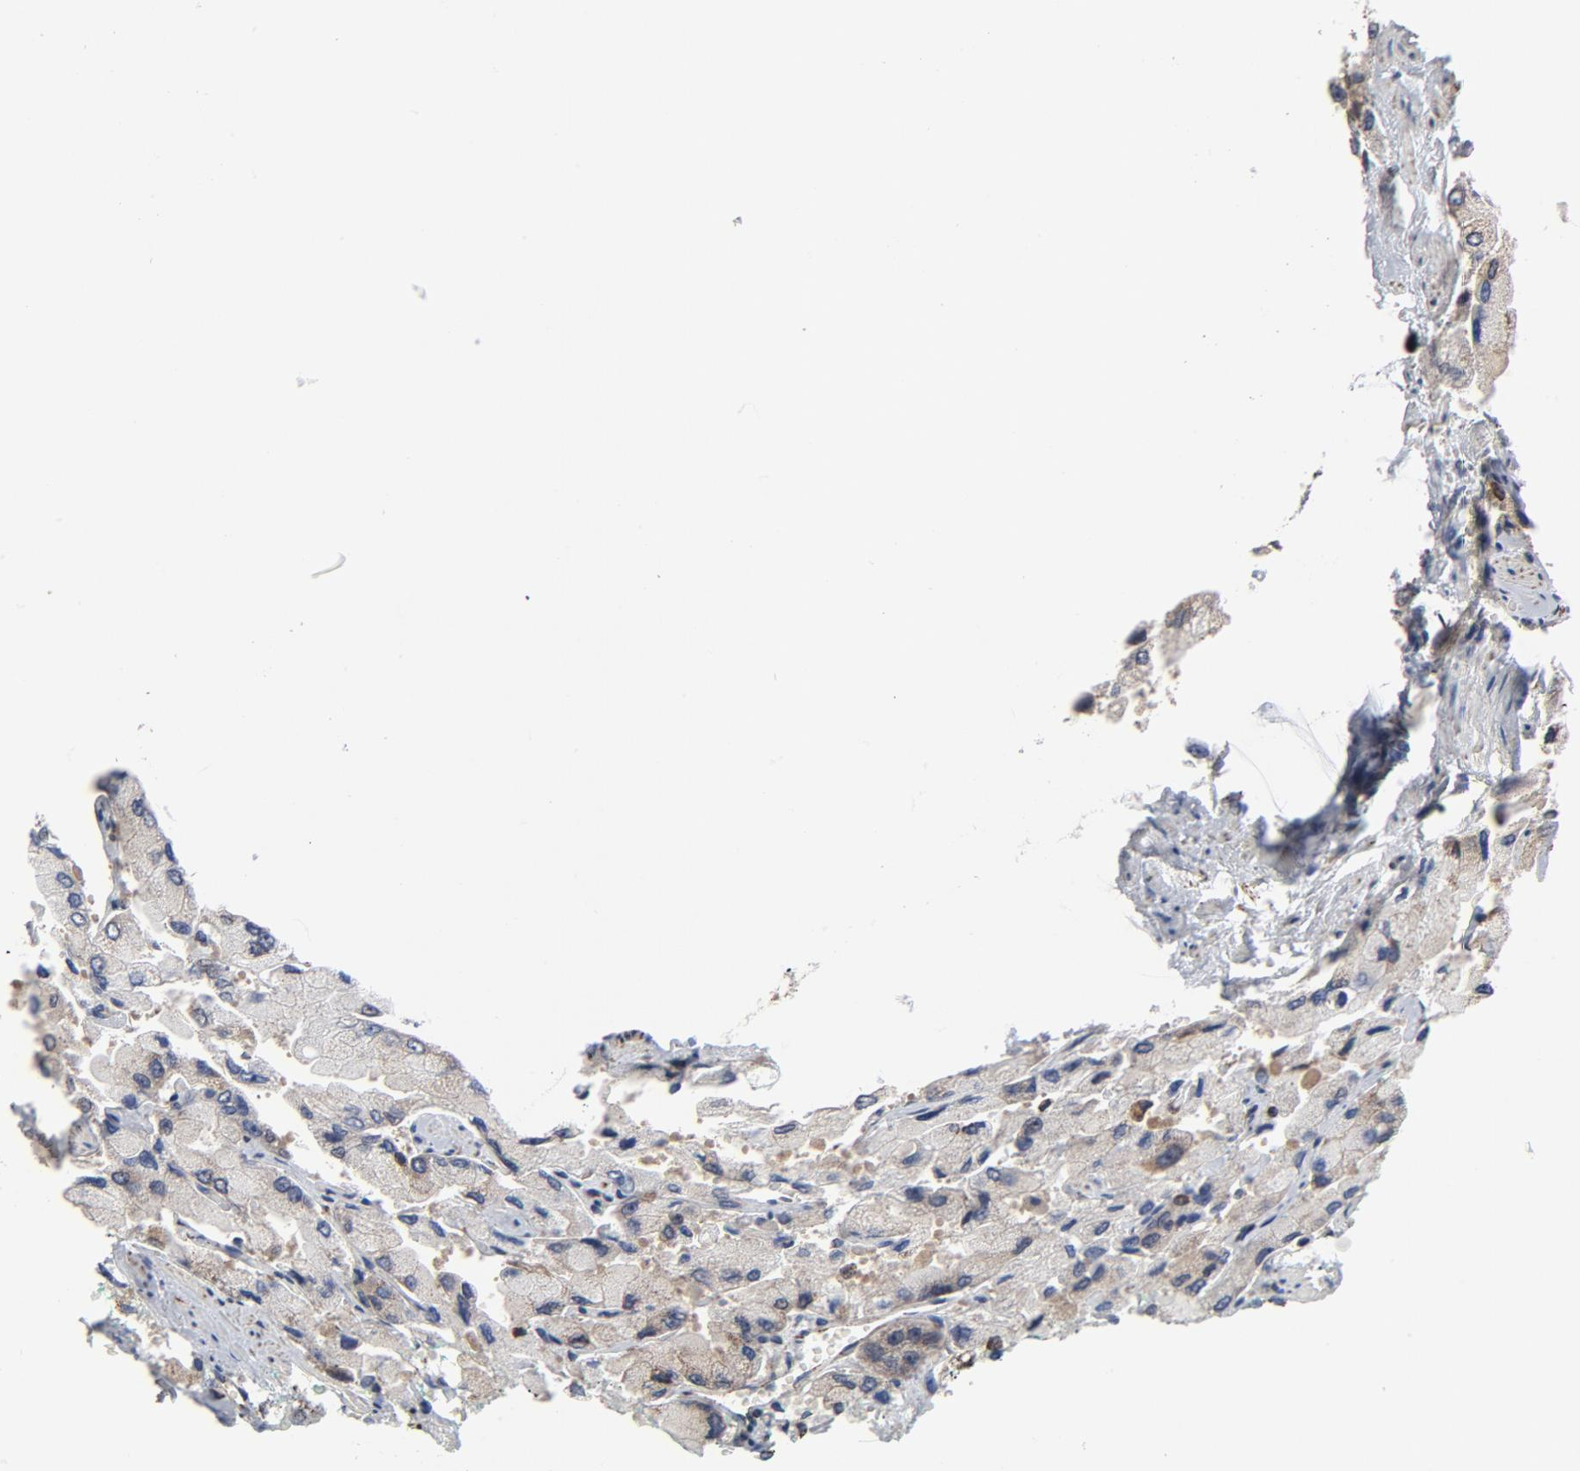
{"staining": {"intensity": "weak", "quantity": "25%-75%", "location": "cytoplasmic/membranous"}, "tissue": "prostate cancer", "cell_type": "Tumor cells", "image_type": "cancer", "snomed": [{"axis": "morphology", "description": "Adenocarcinoma, High grade"}, {"axis": "topography", "description": "Prostate"}], "caption": "This is a micrograph of immunohistochemistry (IHC) staining of adenocarcinoma (high-grade) (prostate), which shows weak expression in the cytoplasmic/membranous of tumor cells.", "gene": "NDUFV2", "patient": {"sex": "male", "age": 58}}